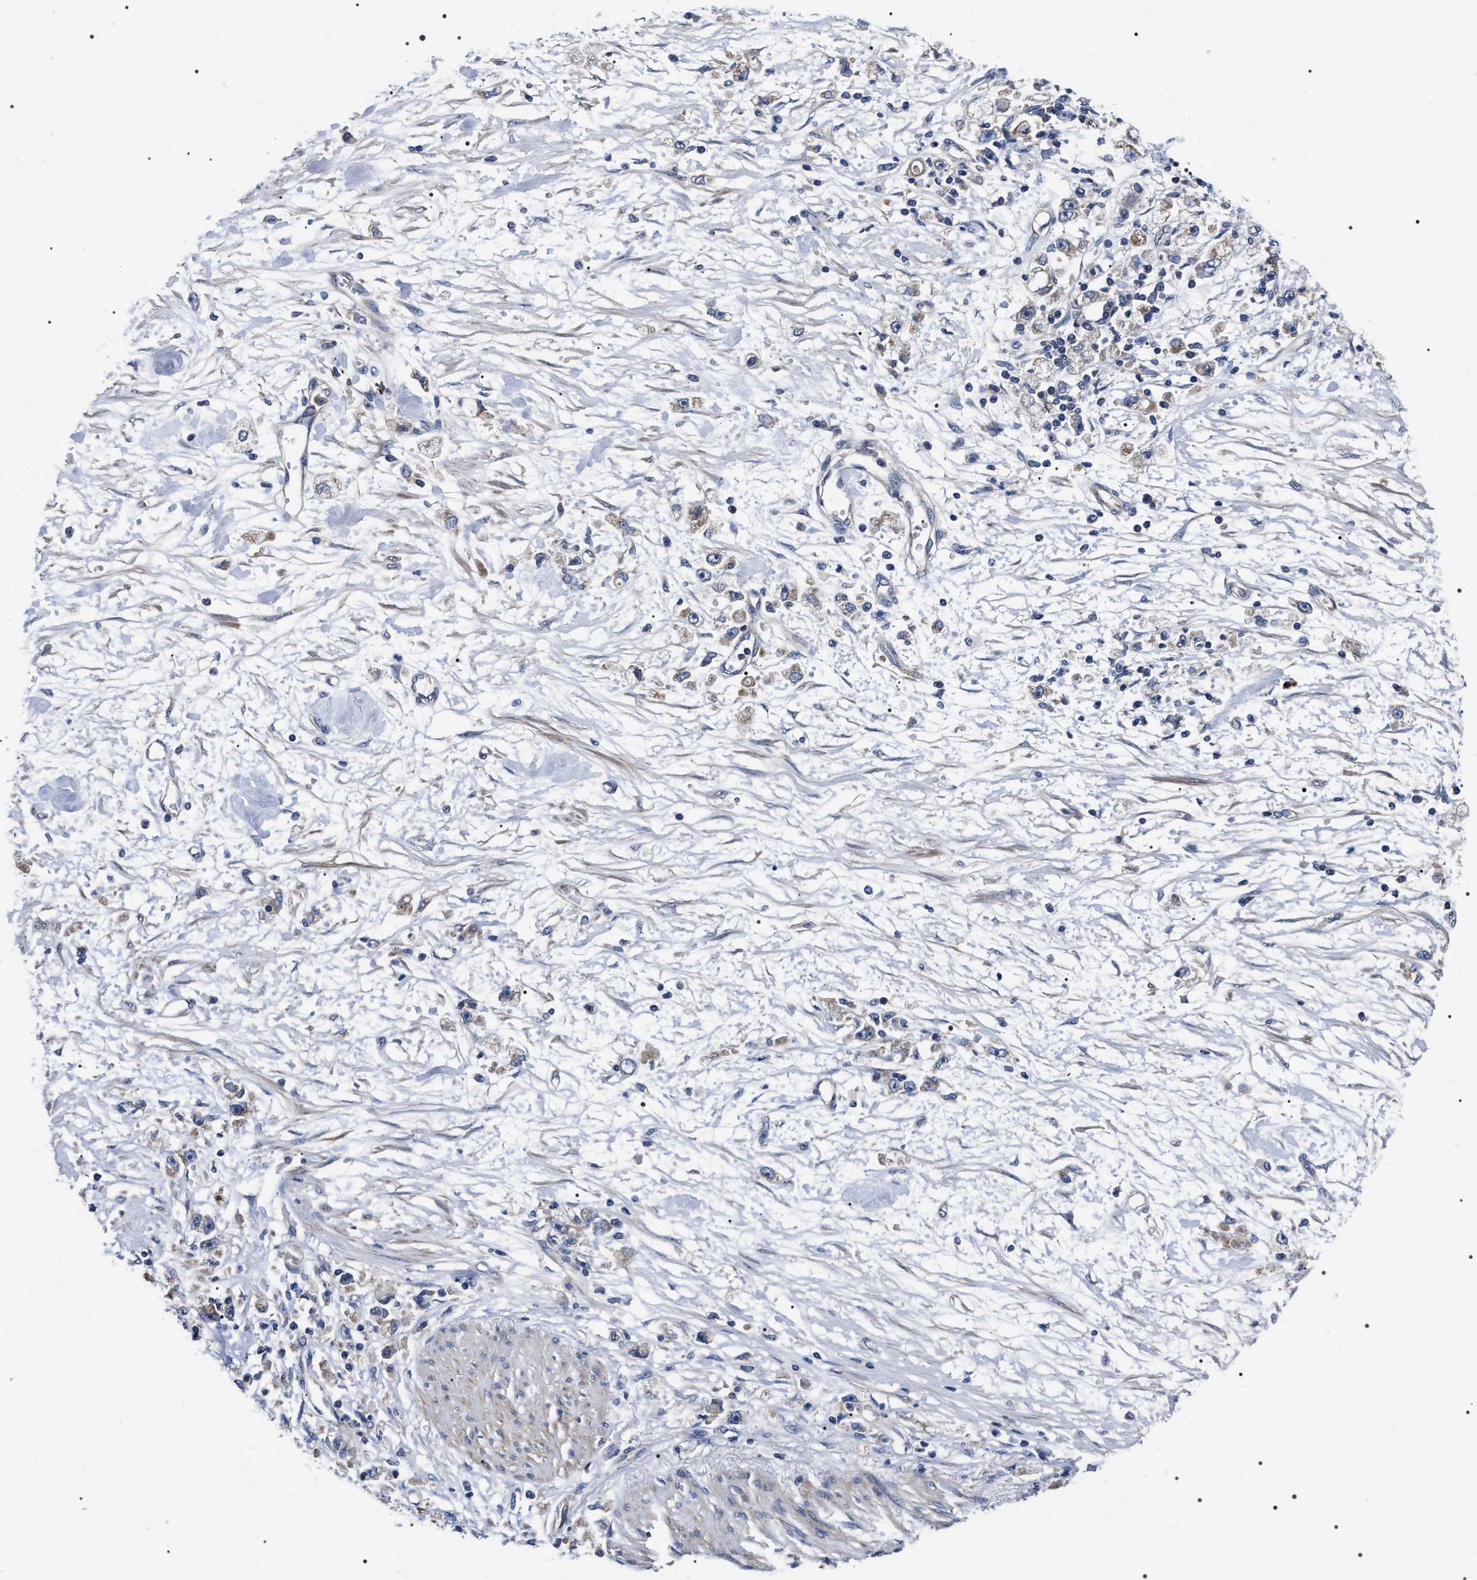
{"staining": {"intensity": "weak", "quantity": "<25%", "location": "cytoplasmic/membranous"}, "tissue": "stomach cancer", "cell_type": "Tumor cells", "image_type": "cancer", "snomed": [{"axis": "morphology", "description": "Adenocarcinoma, NOS"}, {"axis": "topography", "description": "Stomach"}], "caption": "Immunohistochemistry (IHC) histopathology image of neoplastic tissue: human stomach cancer stained with DAB (3,3'-diaminobenzidine) reveals no significant protein staining in tumor cells. (Immunohistochemistry (IHC), brightfield microscopy, high magnification).", "gene": "MIS18A", "patient": {"sex": "female", "age": 59}}